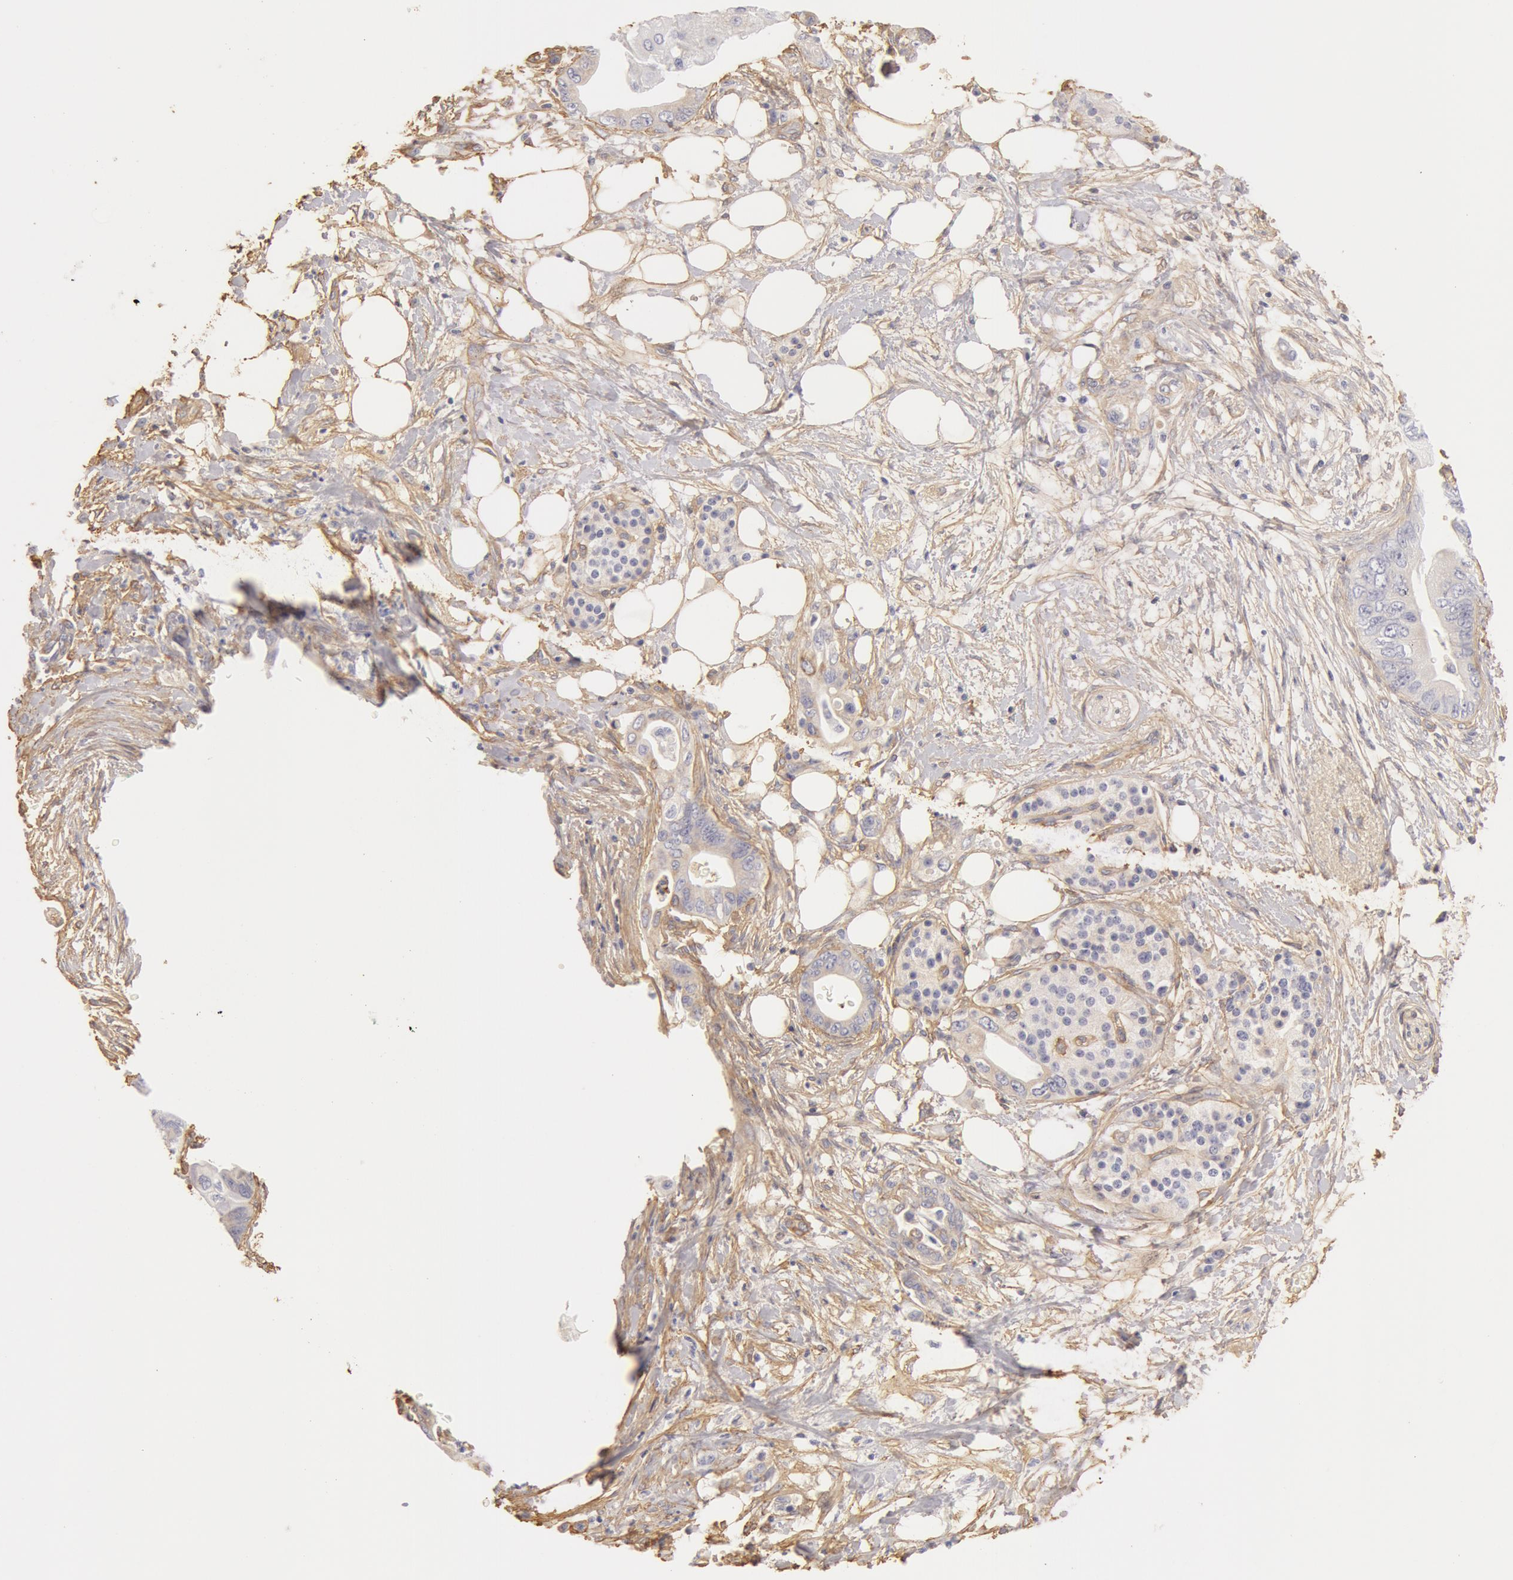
{"staining": {"intensity": "negative", "quantity": "none", "location": "none"}, "tissue": "pancreatic cancer", "cell_type": "Tumor cells", "image_type": "cancer", "snomed": [{"axis": "morphology", "description": "Adenocarcinoma, NOS"}, {"axis": "topography", "description": "Pancreas"}], "caption": "Immunohistochemical staining of pancreatic cancer reveals no significant expression in tumor cells.", "gene": "COL4A1", "patient": {"sex": "female", "age": 66}}